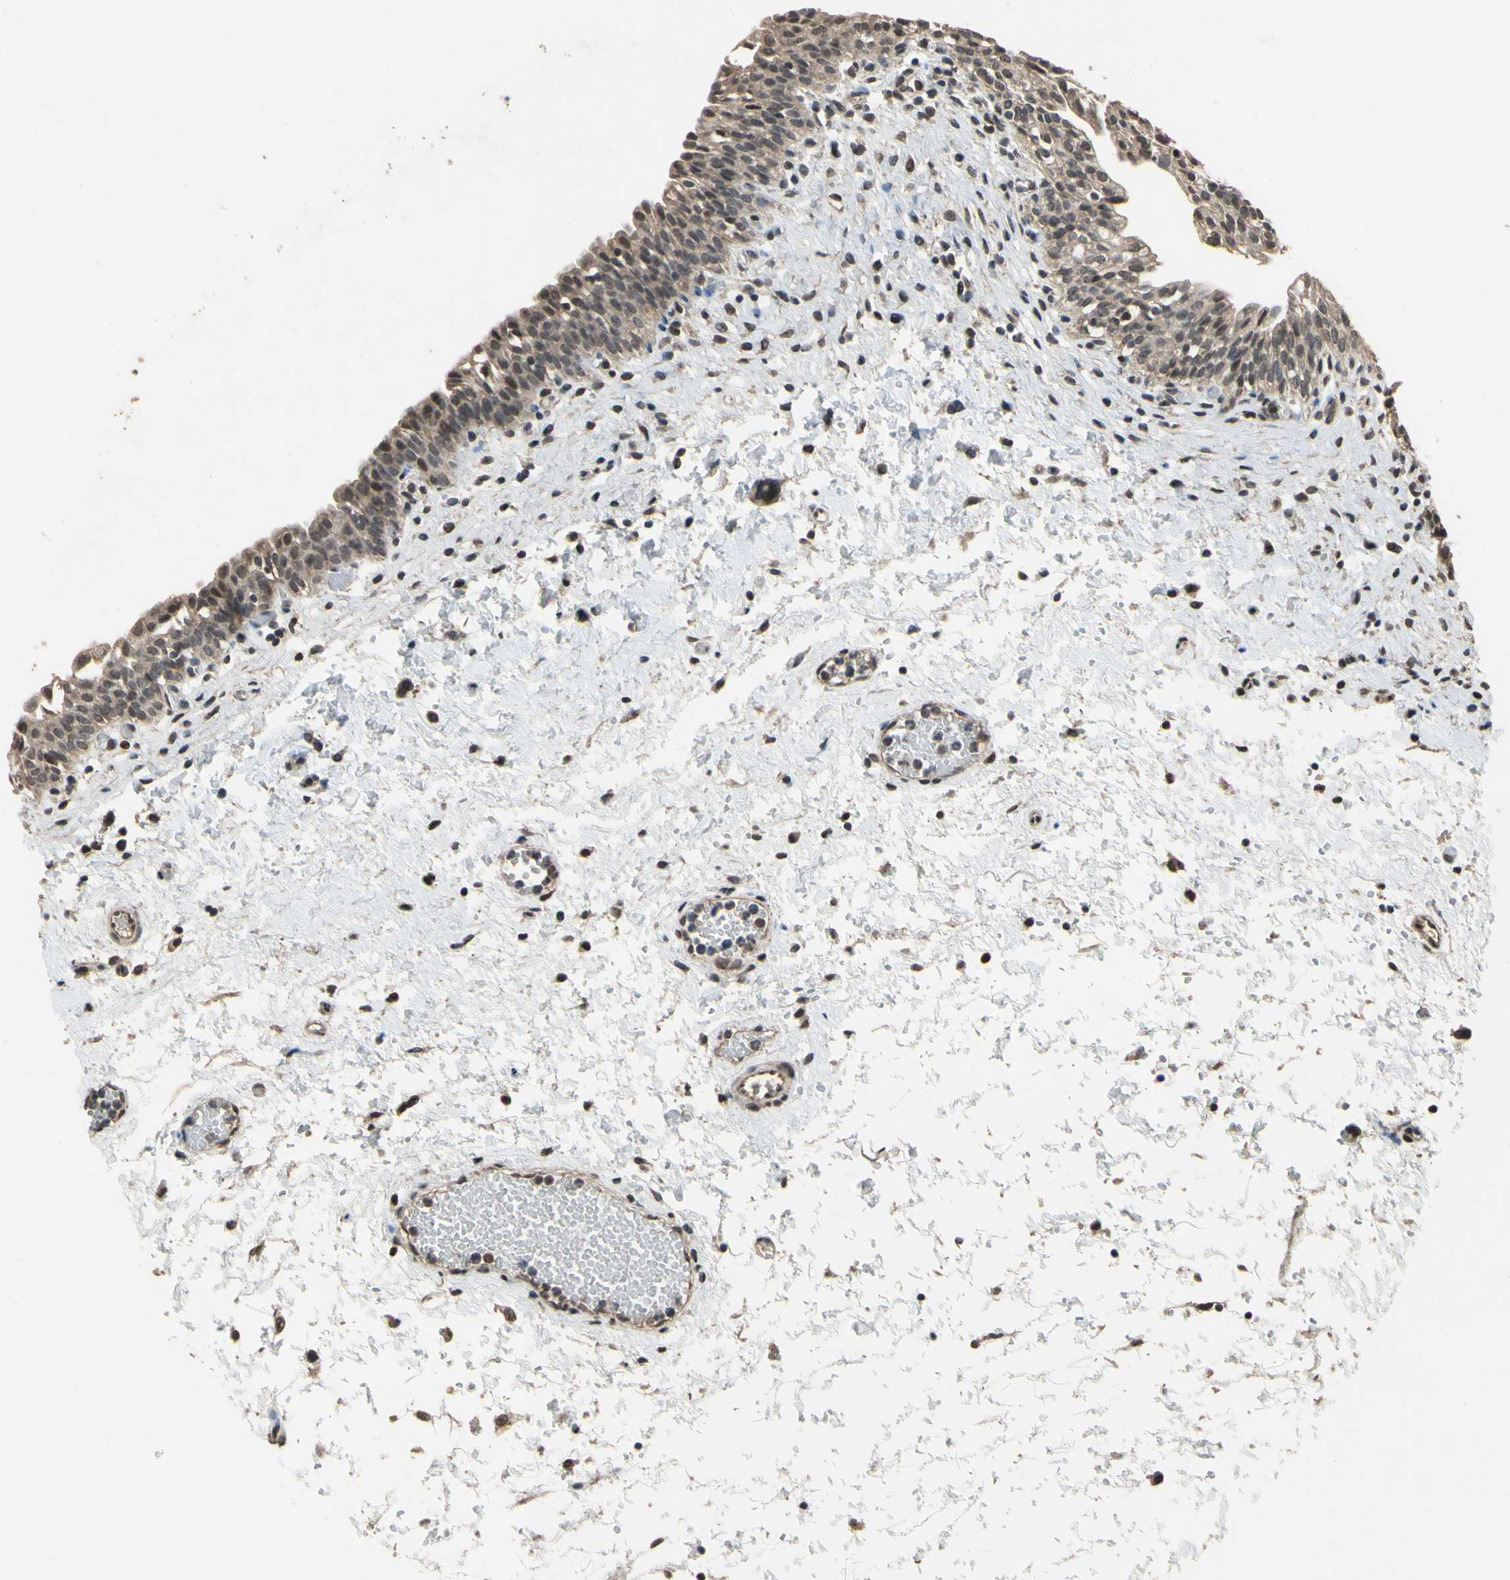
{"staining": {"intensity": "strong", "quantity": ">75%", "location": "nuclear"}, "tissue": "urinary bladder", "cell_type": "Urothelial cells", "image_type": "normal", "snomed": [{"axis": "morphology", "description": "Normal tissue, NOS"}, {"axis": "topography", "description": "Urinary bladder"}], "caption": "Immunohistochemical staining of benign urinary bladder displays strong nuclear protein expression in approximately >75% of urothelial cells.", "gene": "ZNF174", "patient": {"sex": "male", "age": 55}}